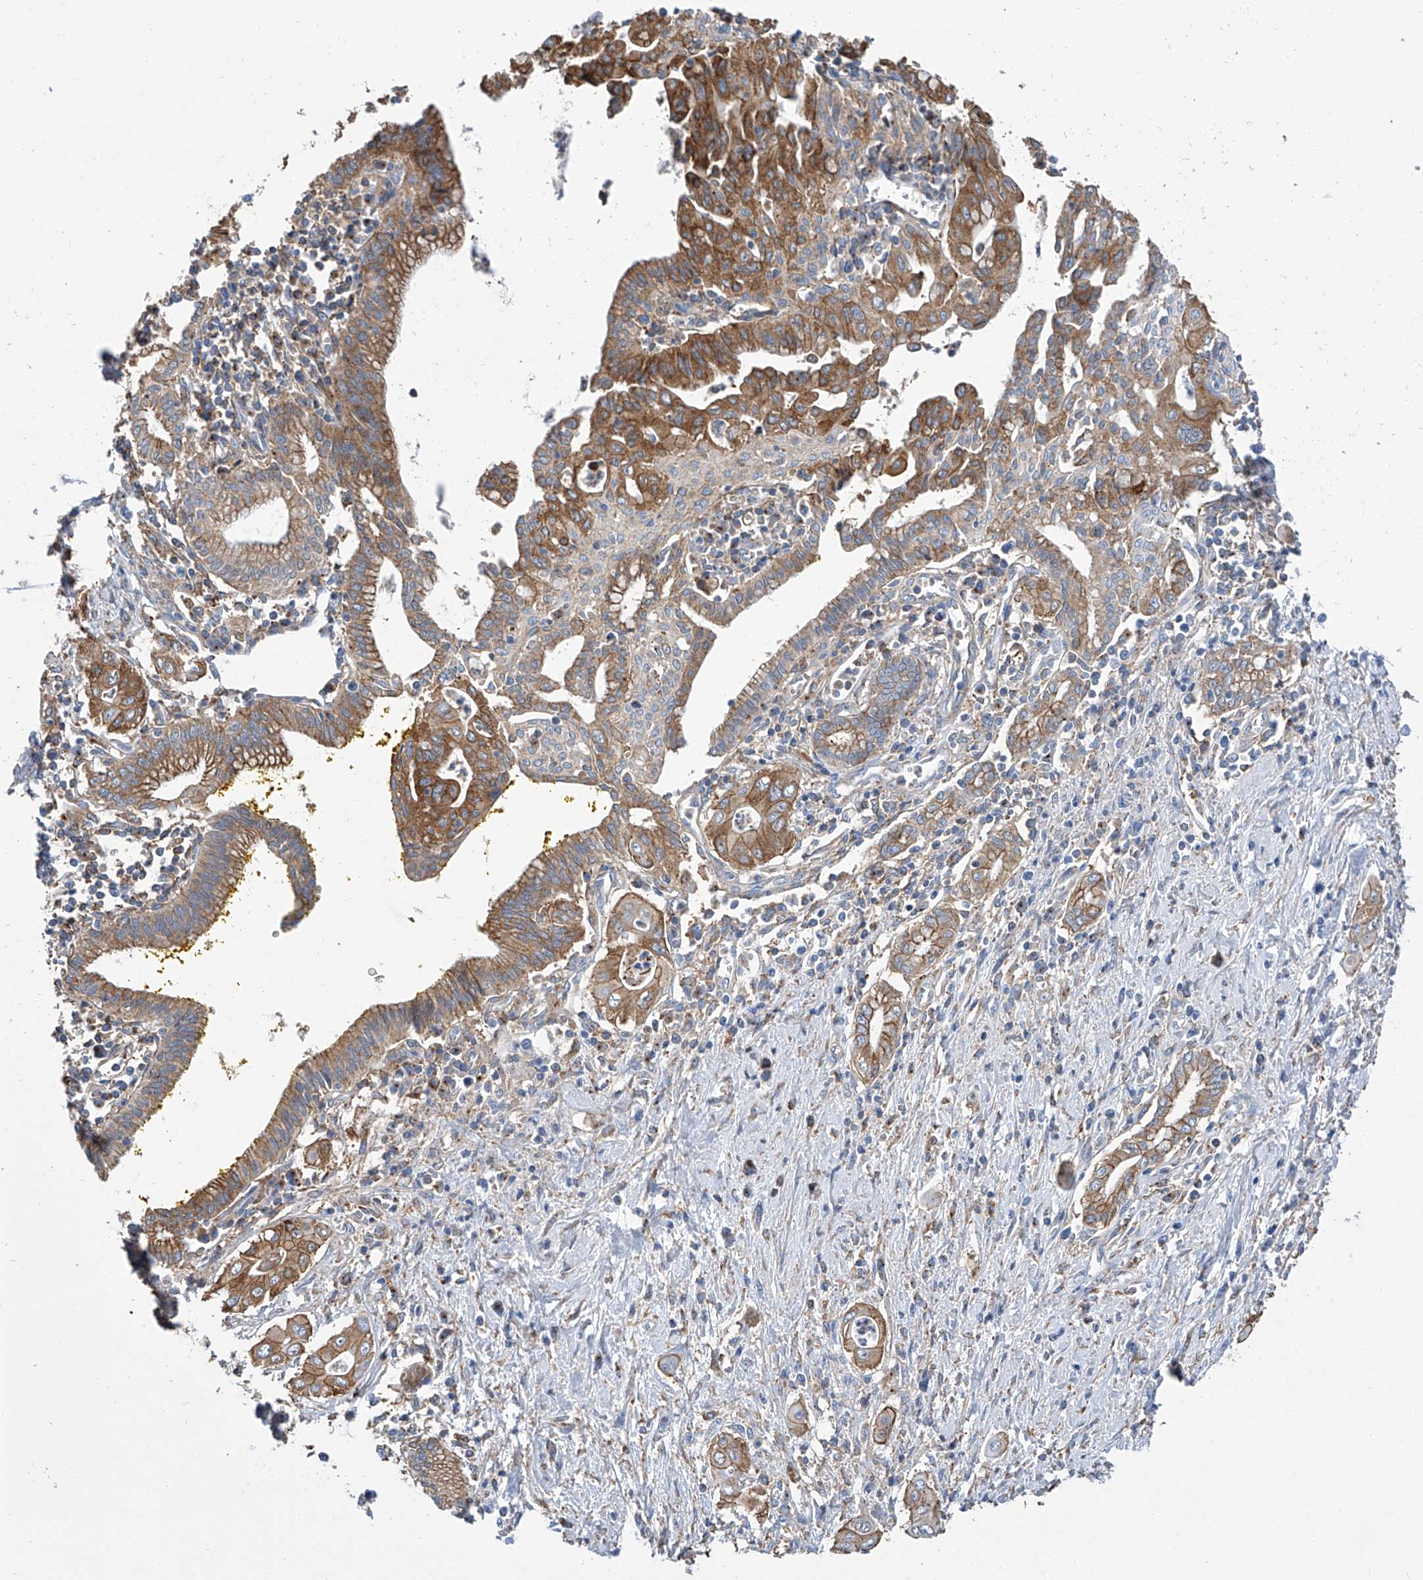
{"staining": {"intensity": "moderate", "quantity": ">75%", "location": "cytoplasmic/membranous"}, "tissue": "pancreatic cancer", "cell_type": "Tumor cells", "image_type": "cancer", "snomed": [{"axis": "morphology", "description": "Adenocarcinoma, NOS"}, {"axis": "topography", "description": "Pancreas"}], "caption": "Immunohistochemistry photomicrograph of neoplastic tissue: human pancreatic cancer stained using IHC shows medium levels of moderate protein expression localized specifically in the cytoplasmic/membranous of tumor cells, appearing as a cytoplasmic/membranous brown color.", "gene": "GPT", "patient": {"sex": "male", "age": 58}}